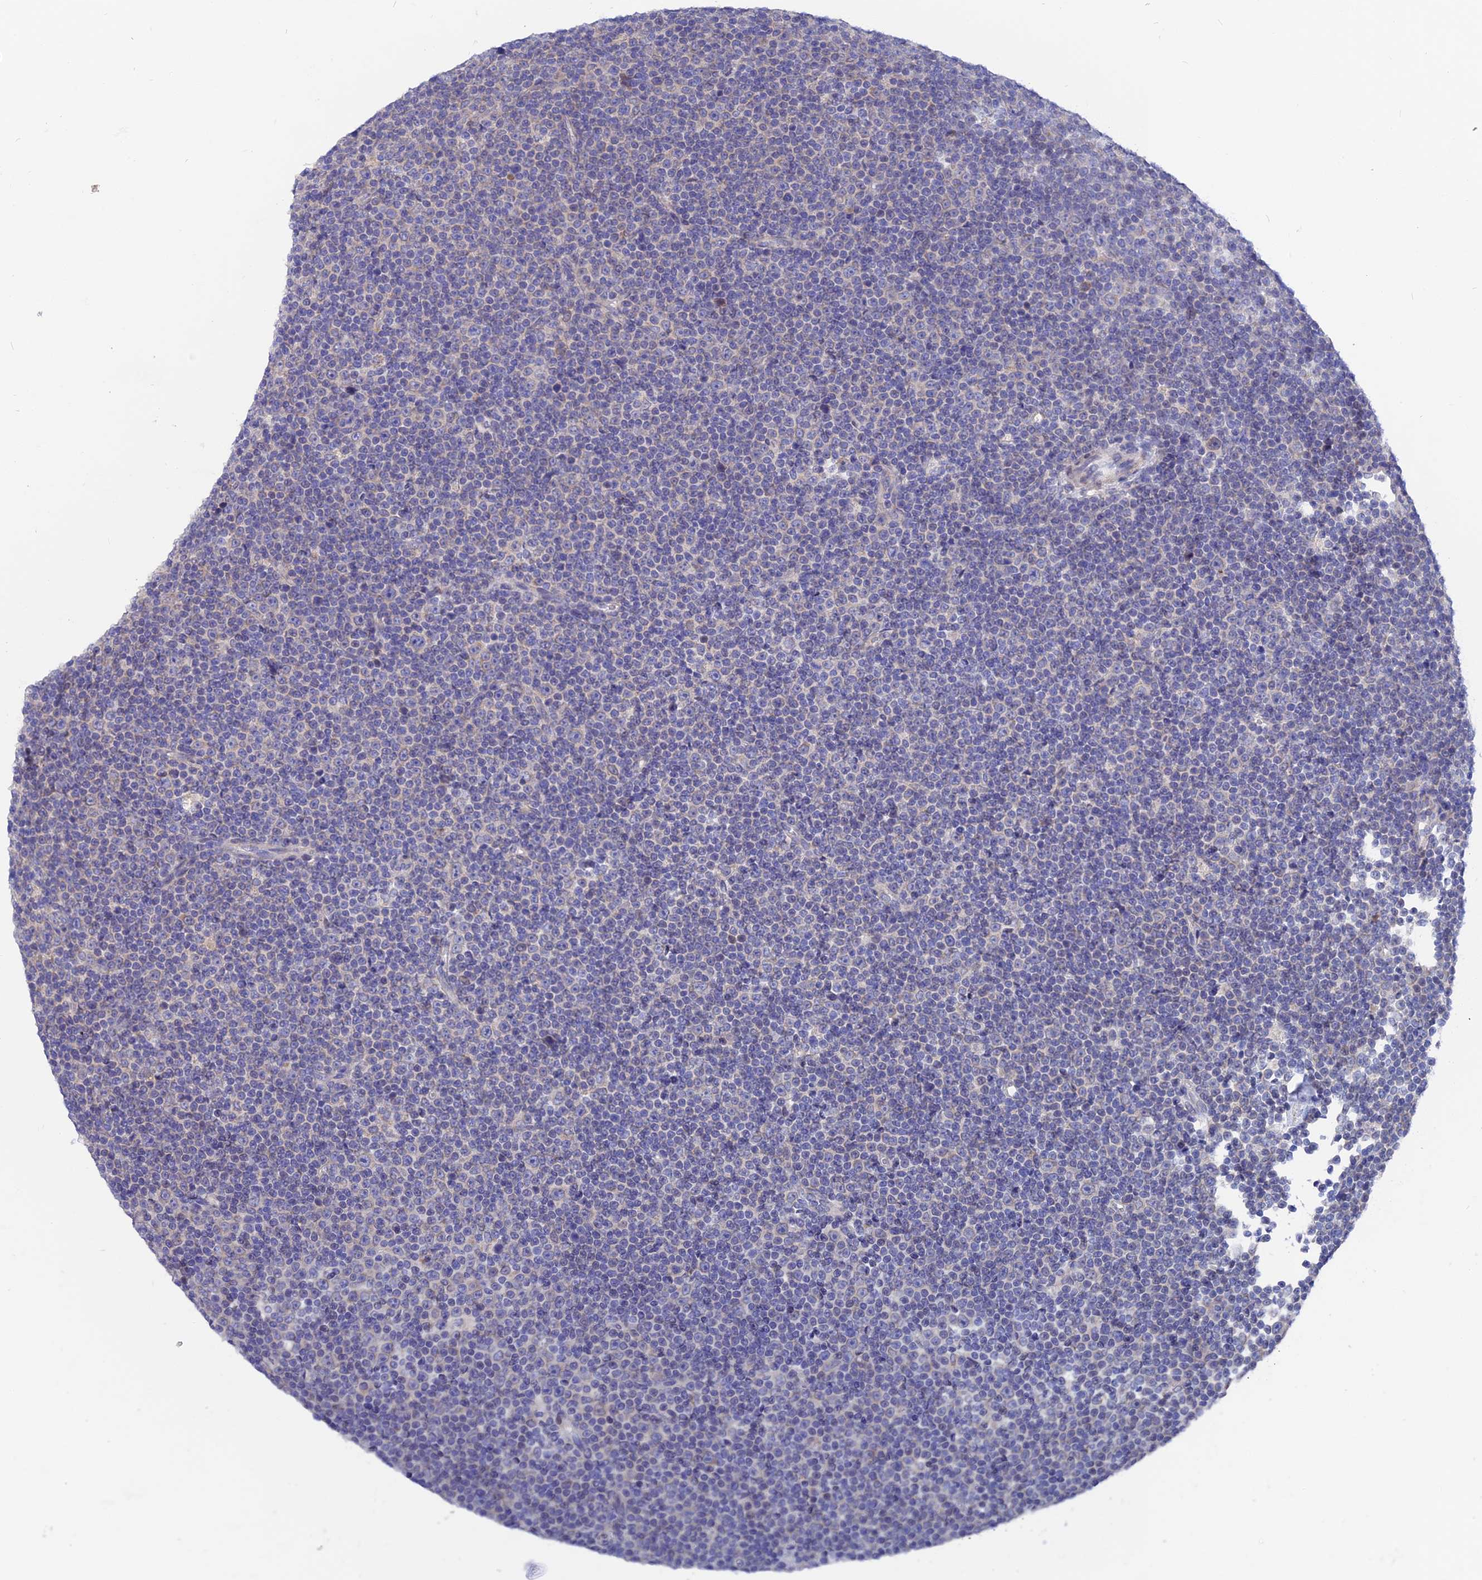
{"staining": {"intensity": "negative", "quantity": "none", "location": "none"}, "tissue": "lymphoma", "cell_type": "Tumor cells", "image_type": "cancer", "snomed": [{"axis": "morphology", "description": "Malignant lymphoma, non-Hodgkin's type, Low grade"}, {"axis": "topography", "description": "Lymph node"}], "caption": "Malignant lymphoma, non-Hodgkin's type (low-grade) was stained to show a protein in brown. There is no significant positivity in tumor cells.", "gene": "AK4", "patient": {"sex": "female", "age": 67}}